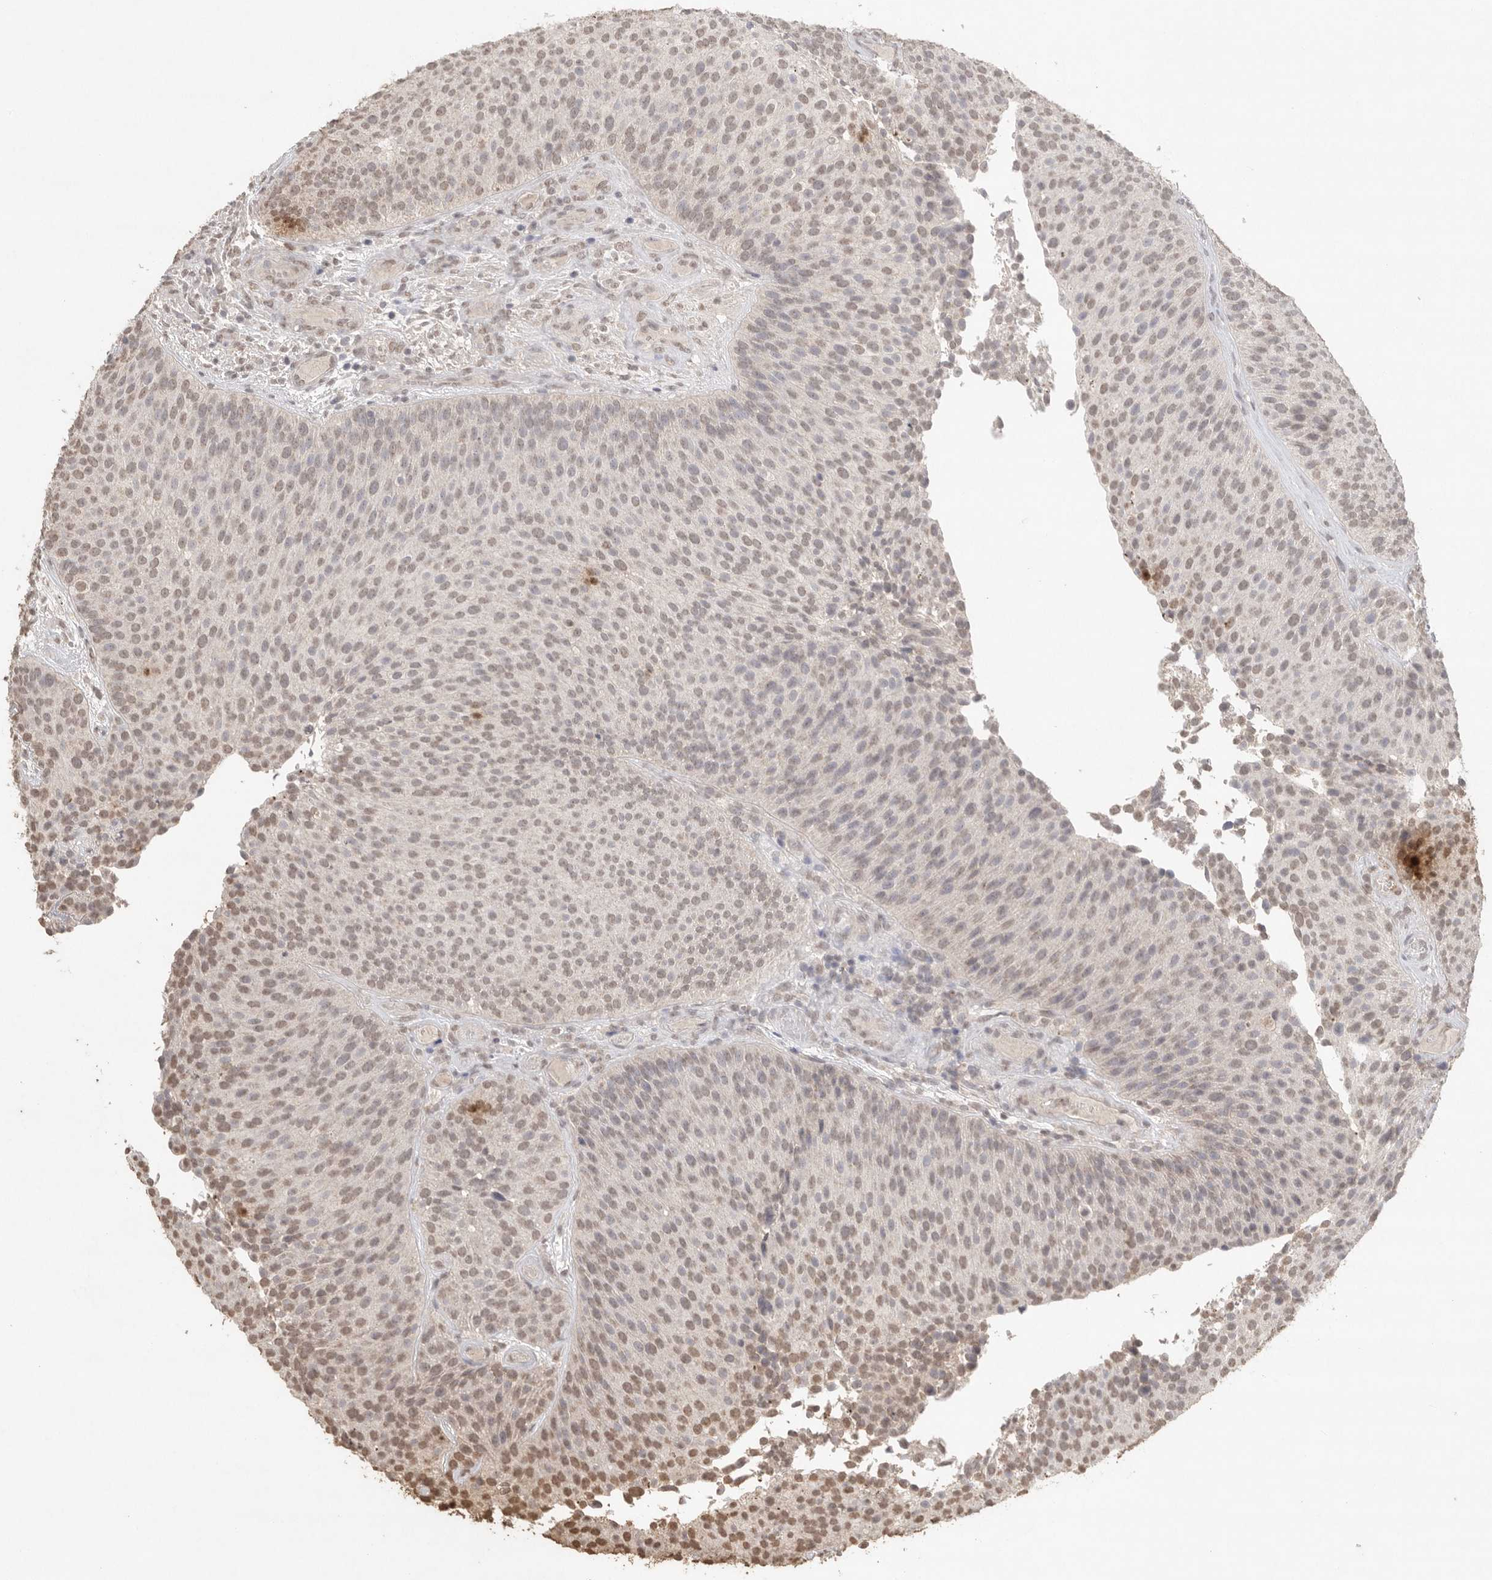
{"staining": {"intensity": "weak", "quantity": ">75%", "location": "nuclear"}, "tissue": "urothelial cancer", "cell_type": "Tumor cells", "image_type": "cancer", "snomed": [{"axis": "morphology", "description": "Urothelial carcinoma, Low grade"}, {"axis": "topography", "description": "Urinary bladder"}], "caption": "Urothelial carcinoma (low-grade) stained with IHC shows weak nuclear positivity in about >75% of tumor cells. (DAB (3,3'-diaminobenzidine) IHC with brightfield microscopy, high magnification).", "gene": "KLK5", "patient": {"sex": "male", "age": 86}}